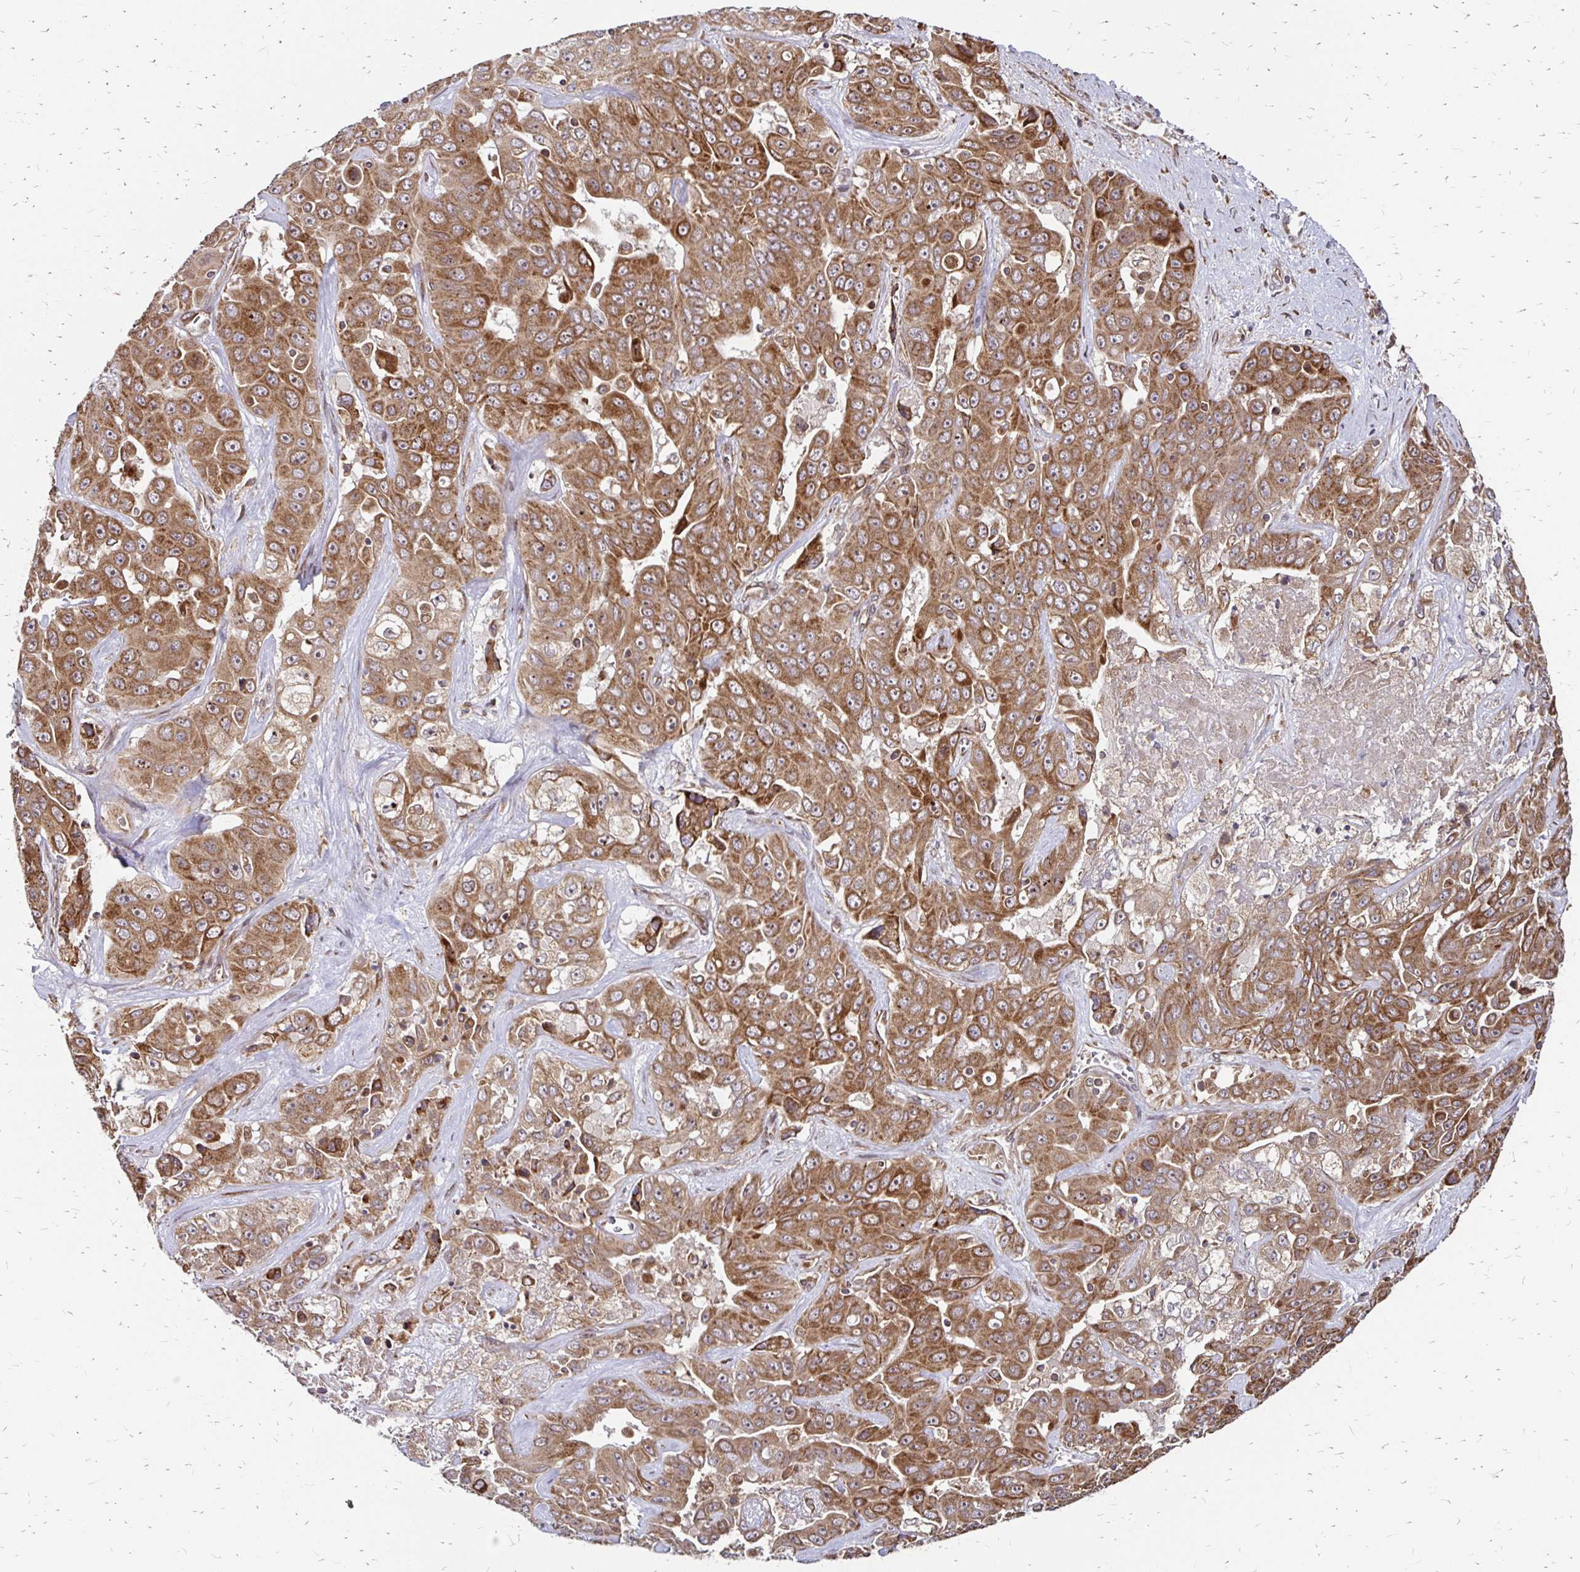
{"staining": {"intensity": "moderate", "quantity": ">75%", "location": "cytoplasmic/membranous"}, "tissue": "liver cancer", "cell_type": "Tumor cells", "image_type": "cancer", "snomed": [{"axis": "morphology", "description": "Cholangiocarcinoma"}, {"axis": "topography", "description": "Liver"}], "caption": "Protein expression analysis of liver cancer (cholangiocarcinoma) demonstrates moderate cytoplasmic/membranous staining in approximately >75% of tumor cells. The protein is stained brown, and the nuclei are stained in blue (DAB (3,3'-diaminobenzidine) IHC with brightfield microscopy, high magnification).", "gene": "ZW10", "patient": {"sex": "female", "age": 52}}